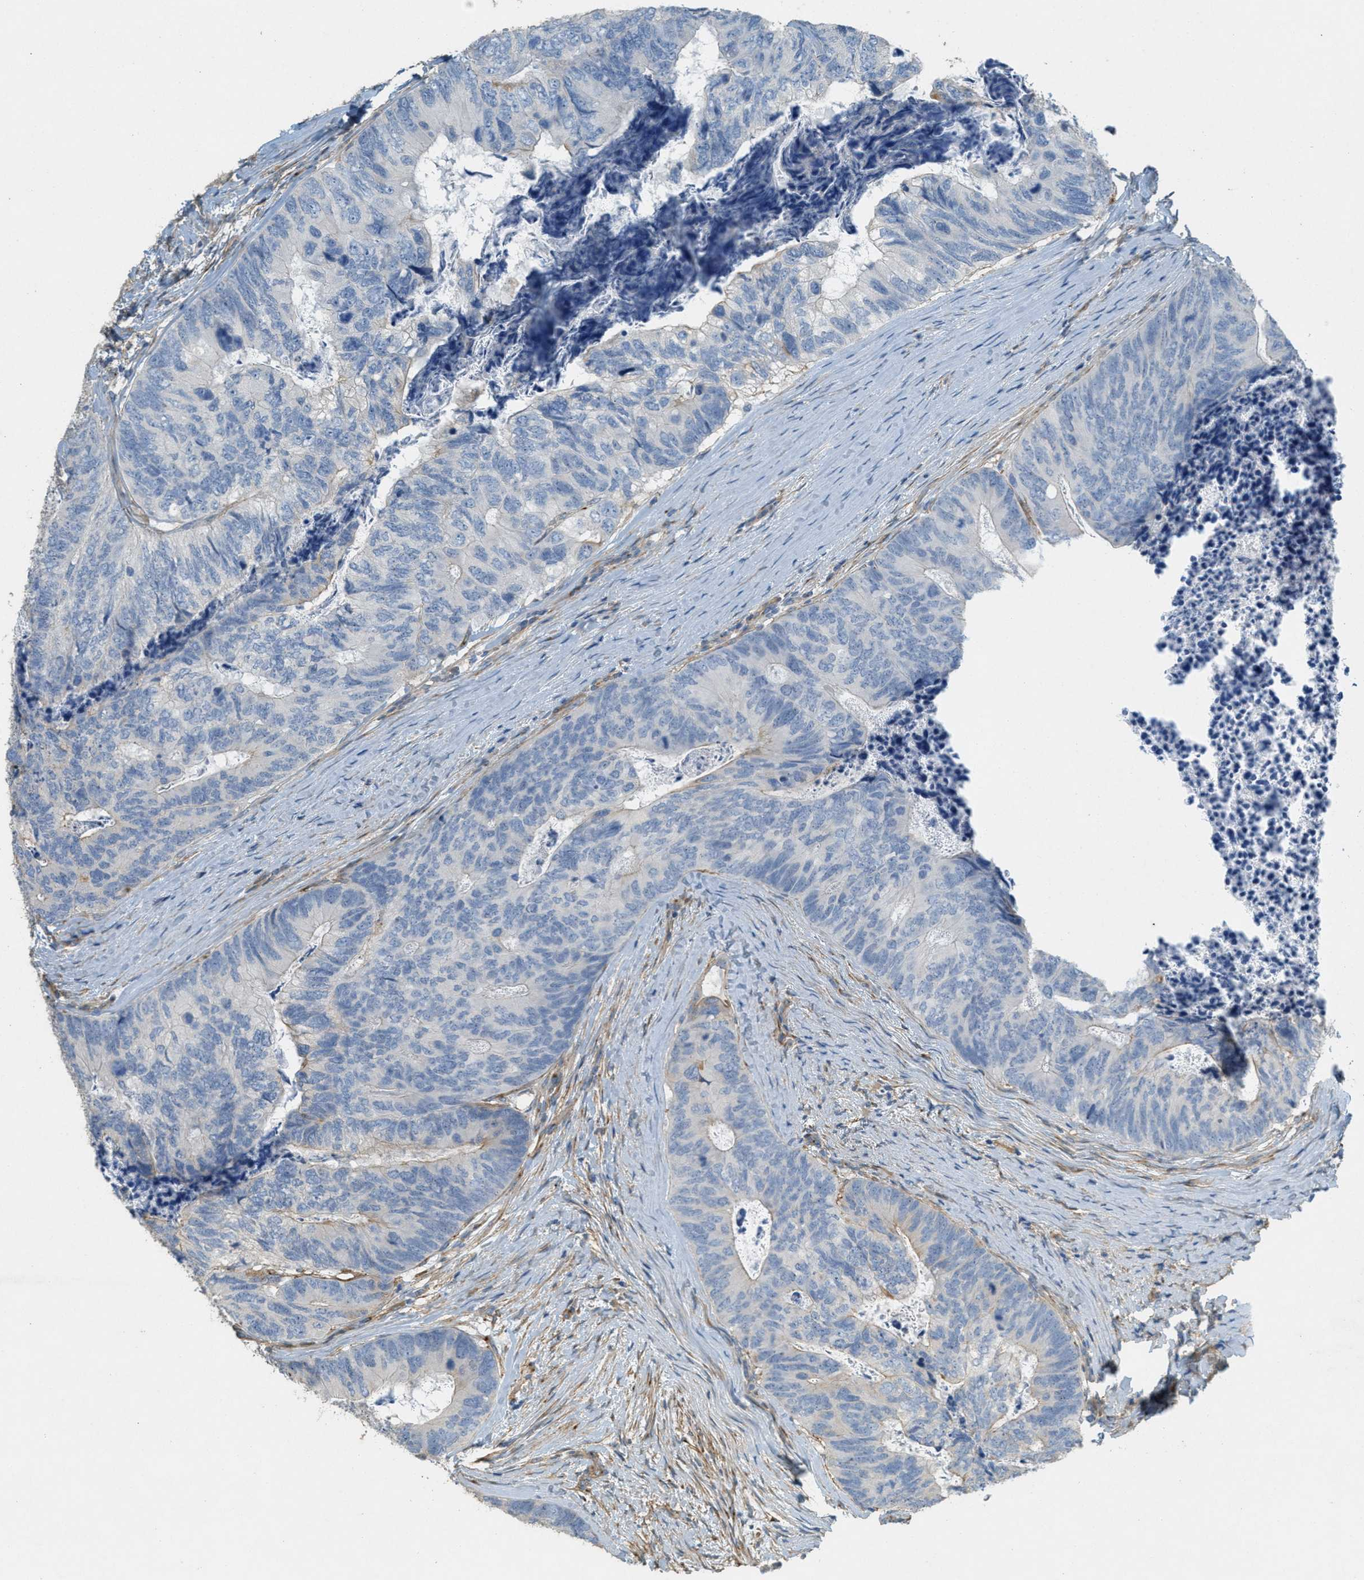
{"staining": {"intensity": "weak", "quantity": "<25%", "location": "cytoplasmic/membranous"}, "tissue": "colorectal cancer", "cell_type": "Tumor cells", "image_type": "cancer", "snomed": [{"axis": "morphology", "description": "Adenocarcinoma, NOS"}, {"axis": "topography", "description": "Colon"}], "caption": "This is an immunohistochemistry photomicrograph of human colorectal cancer (adenocarcinoma). There is no positivity in tumor cells.", "gene": "ADCY5", "patient": {"sex": "female", "age": 67}}